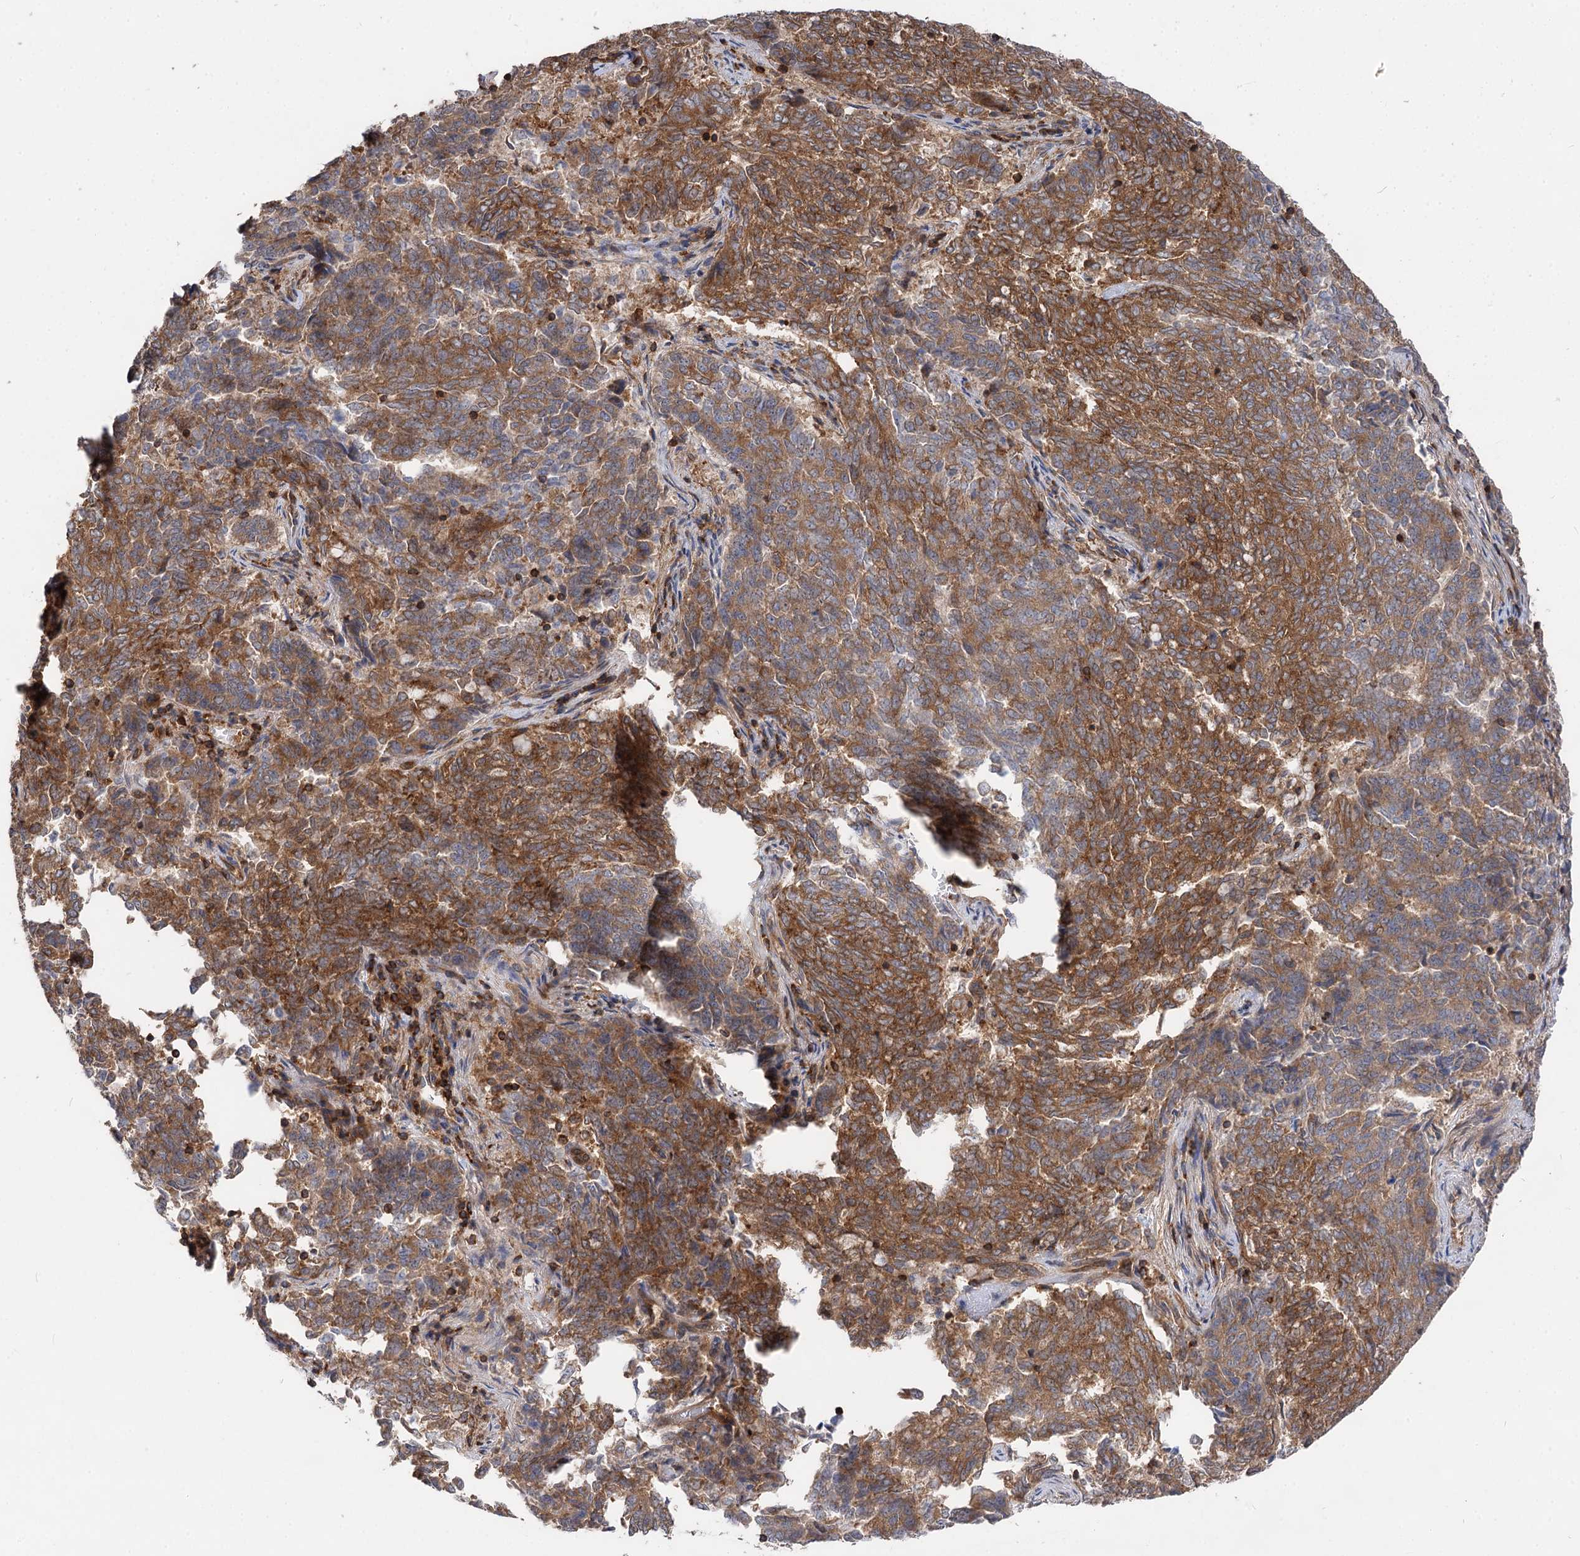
{"staining": {"intensity": "strong", "quantity": ">75%", "location": "cytoplasmic/membranous"}, "tissue": "endometrial cancer", "cell_type": "Tumor cells", "image_type": "cancer", "snomed": [{"axis": "morphology", "description": "Adenocarcinoma, NOS"}, {"axis": "topography", "description": "Endometrium"}], "caption": "Immunohistochemical staining of human endometrial cancer (adenocarcinoma) reveals high levels of strong cytoplasmic/membranous expression in approximately >75% of tumor cells.", "gene": "PACS1", "patient": {"sex": "female", "age": 80}}